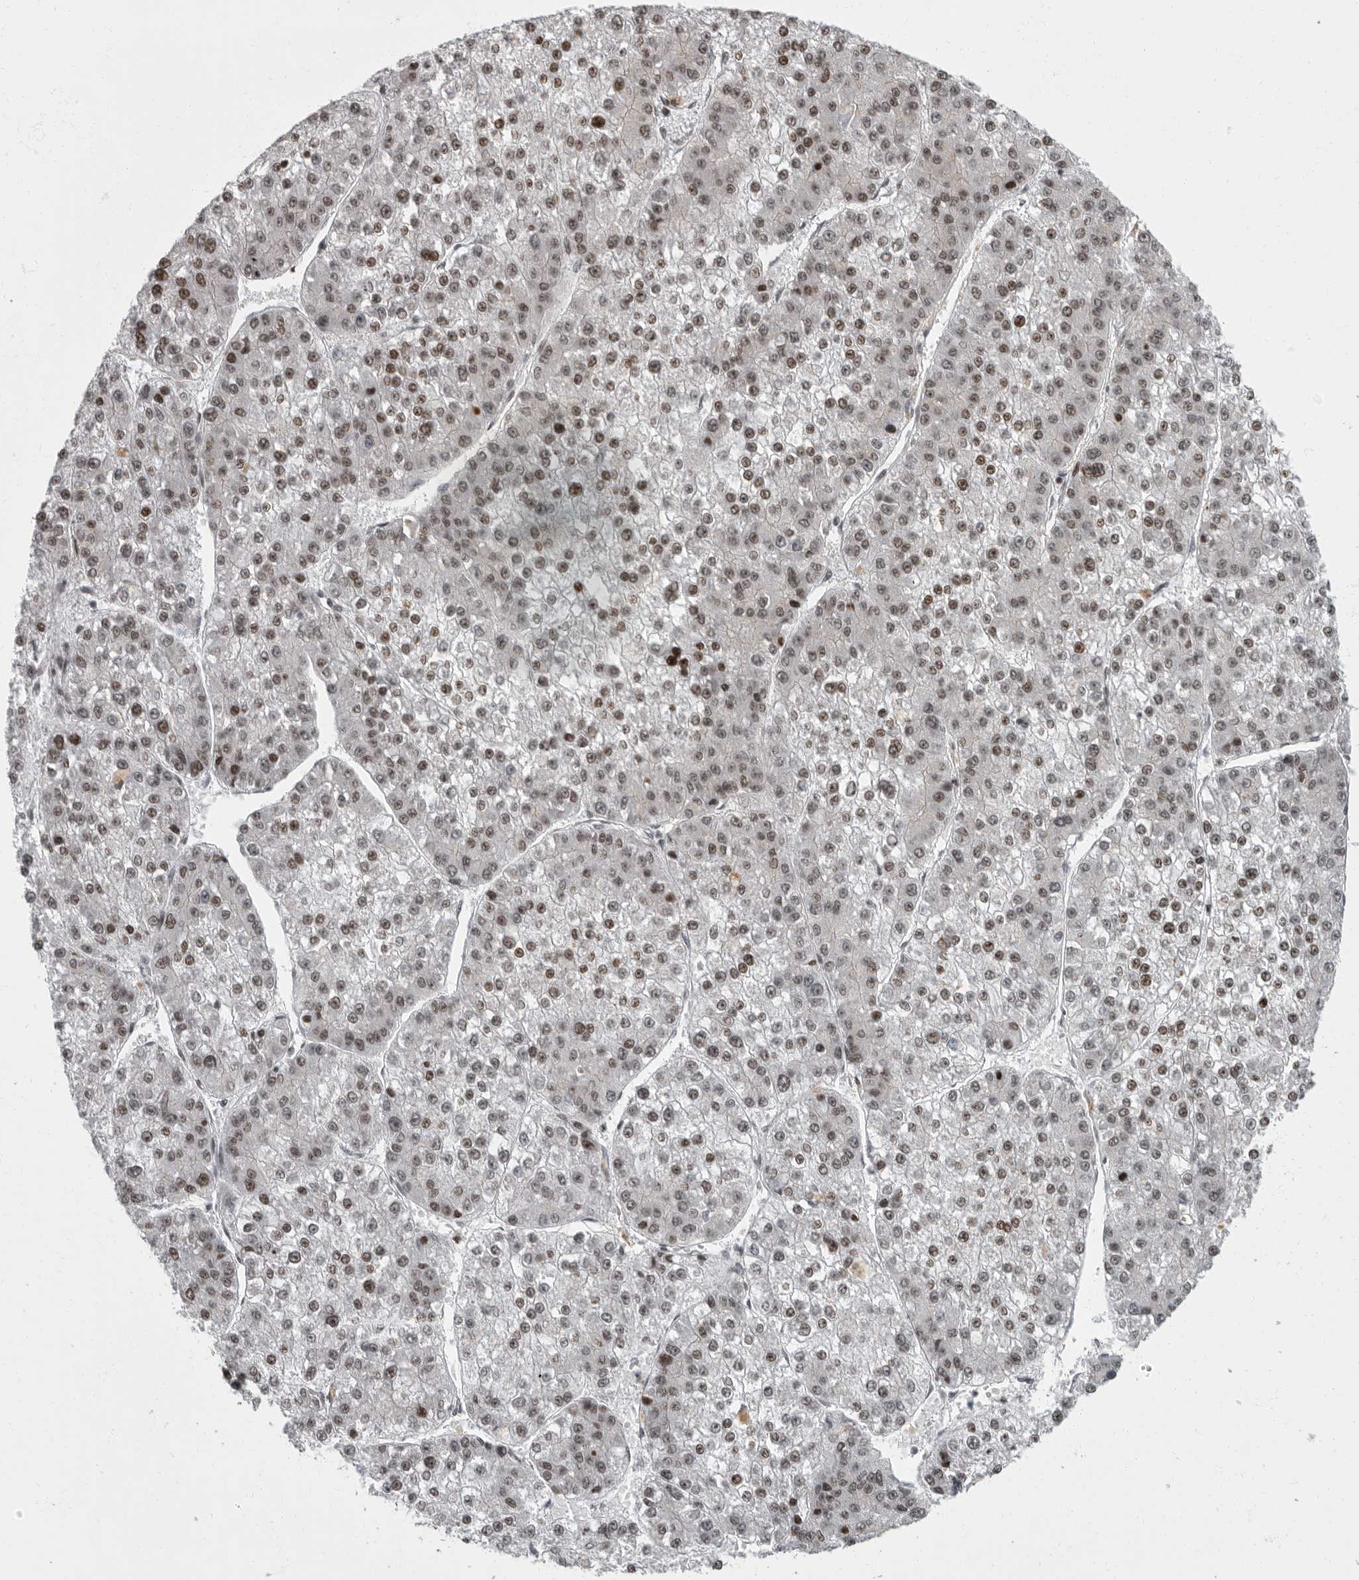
{"staining": {"intensity": "moderate", "quantity": ">75%", "location": "nuclear"}, "tissue": "liver cancer", "cell_type": "Tumor cells", "image_type": "cancer", "snomed": [{"axis": "morphology", "description": "Carcinoma, Hepatocellular, NOS"}, {"axis": "topography", "description": "Liver"}], "caption": "Hepatocellular carcinoma (liver) was stained to show a protein in brown. There is medium levels of moderate nuclear positivity in about >75% of tumor cells.", "gene": "EVI5", "patient": {"sex": "female", "age": 73}}